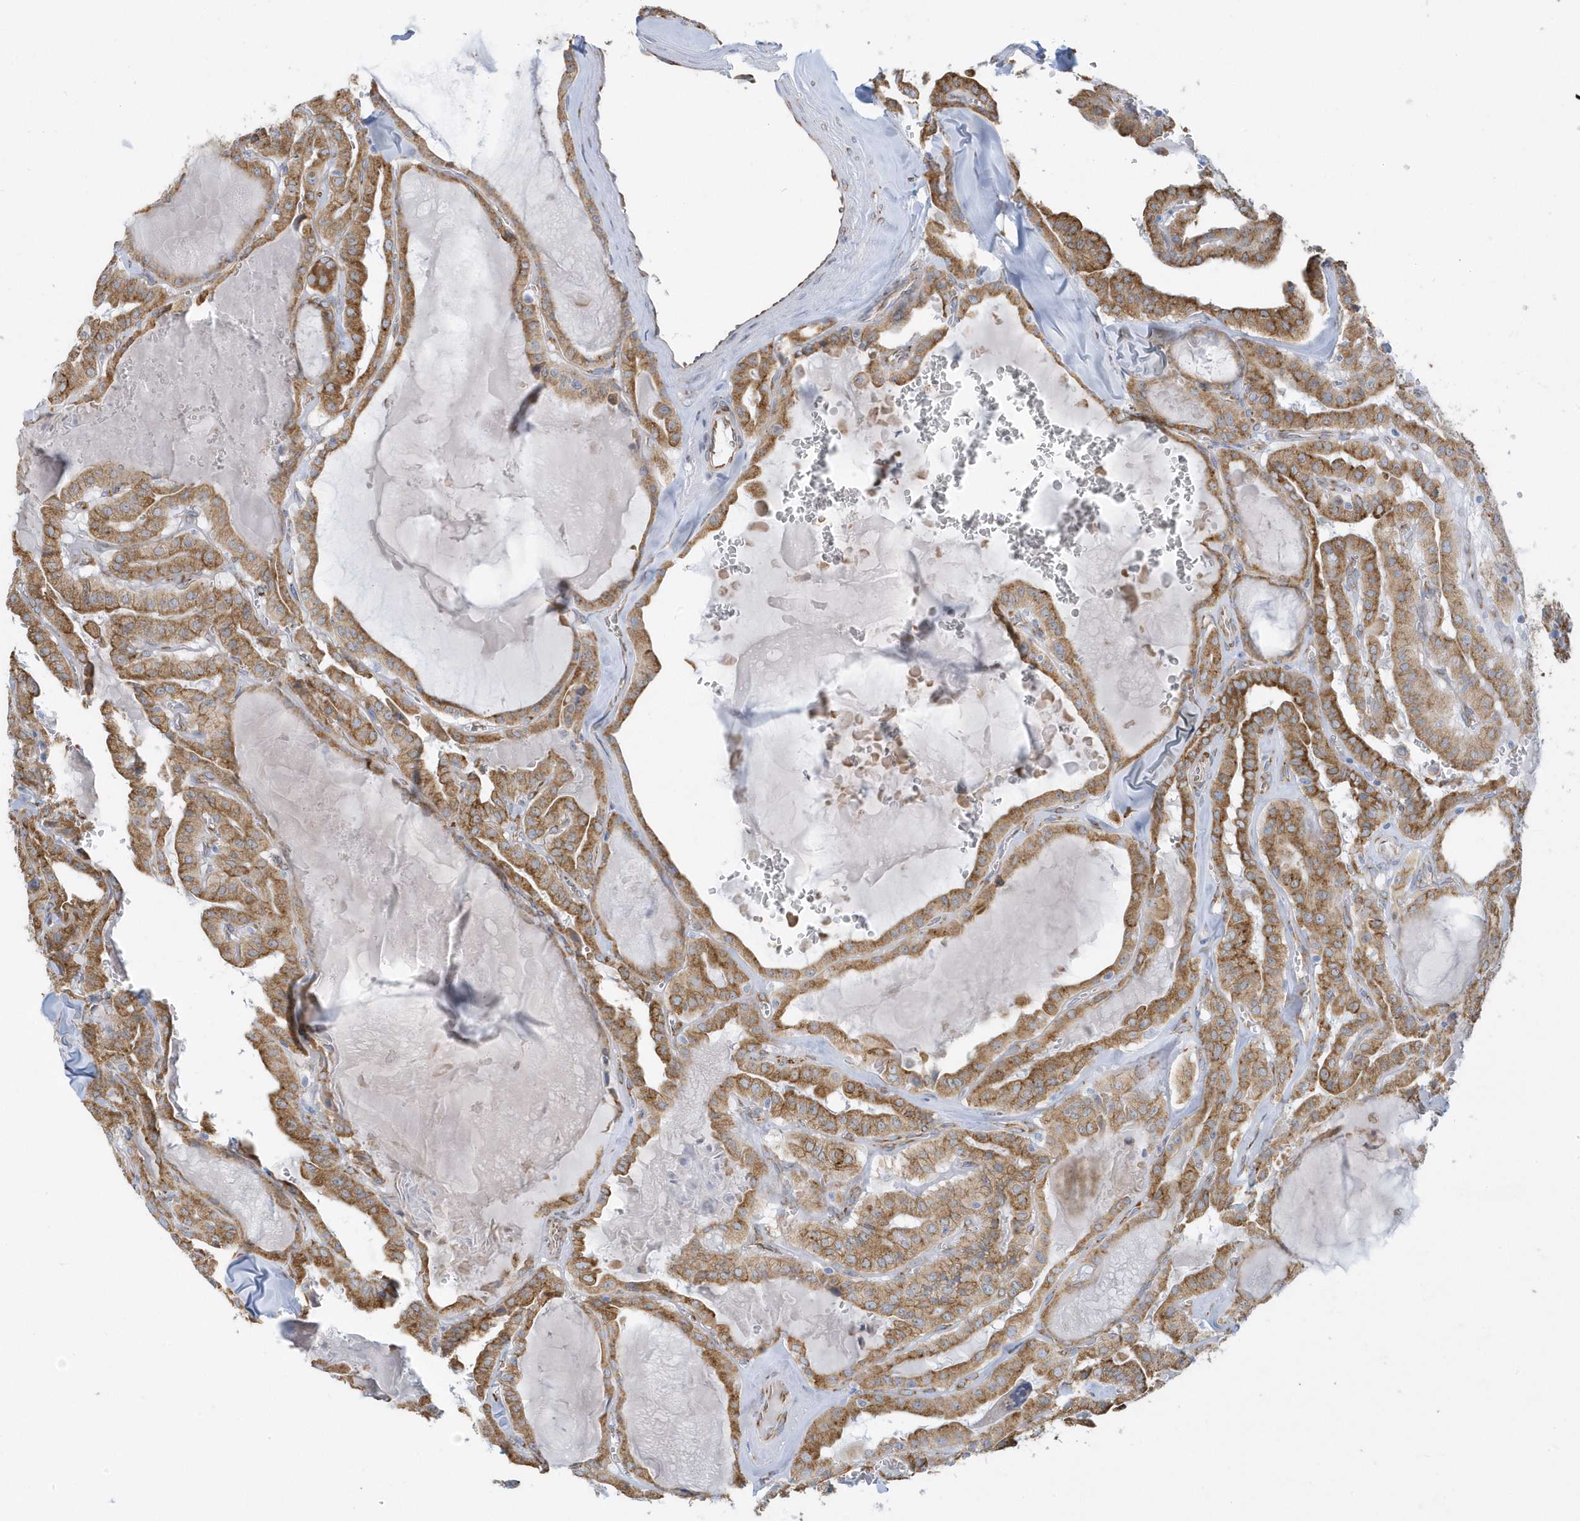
{"staining": {"intensity": "moderate", "quantity": ">75%", "location": "cytoplasmic/membranous"}, "tissue": "thyroid cancer", "cell_type": "Tumor cells", "image_type": "cancer", "snomed": [{"axis": "morphology", "description": "Papillary adenocarcinoma, NOS"}, {"axis": "topography", "description": "Thyroid gland"}], "caption": "Protein staining exhibits moderate cytoplasmic/membranous expression in about >75% of tumor cells in thyroid cancer (papillary adenocarcinoma).", "gene": "DCAF1", "patient": {"sex": "male", "age": 52}}